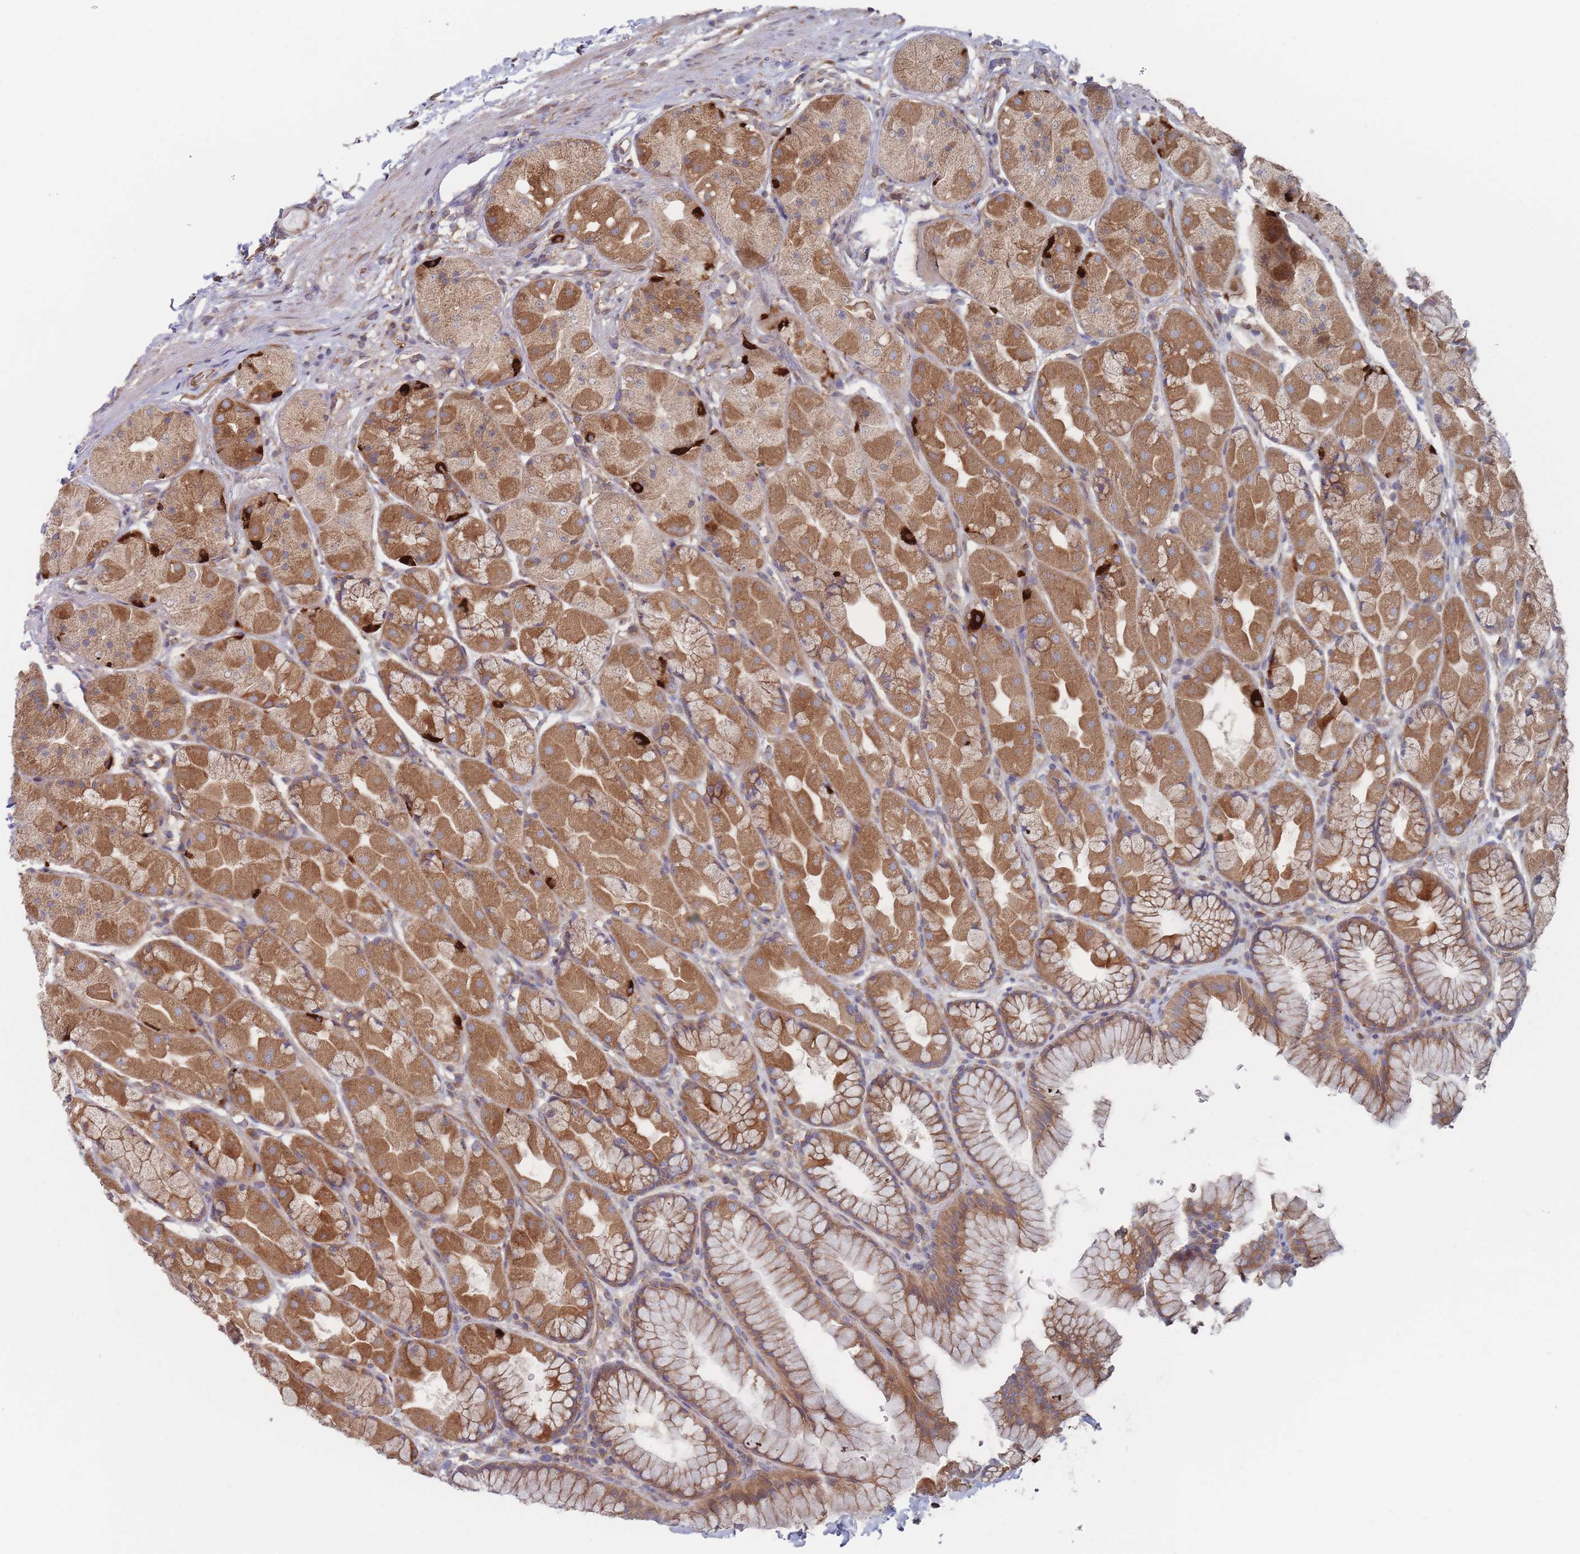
{"staining": {"intensity": "moderate", "quantity": ">75%", "location": "cytoplasmic/membranous"}, "tissue": "stomach", "cell_type": "Glandular cells", "image_type": "normal", "snomed": [{"axis": "morphology", "description": "Normal tissue, NOS"}, {"axis": "topography", "description": "Stomach"}], "caption": "IHC of normal human stomach demonstrates medium levels of moderate cytoplasmic/membranous positivity in approximately >75% of glandular cells.", "gene": "KDSR", "patient": {"sex": "male", "age": 57}}